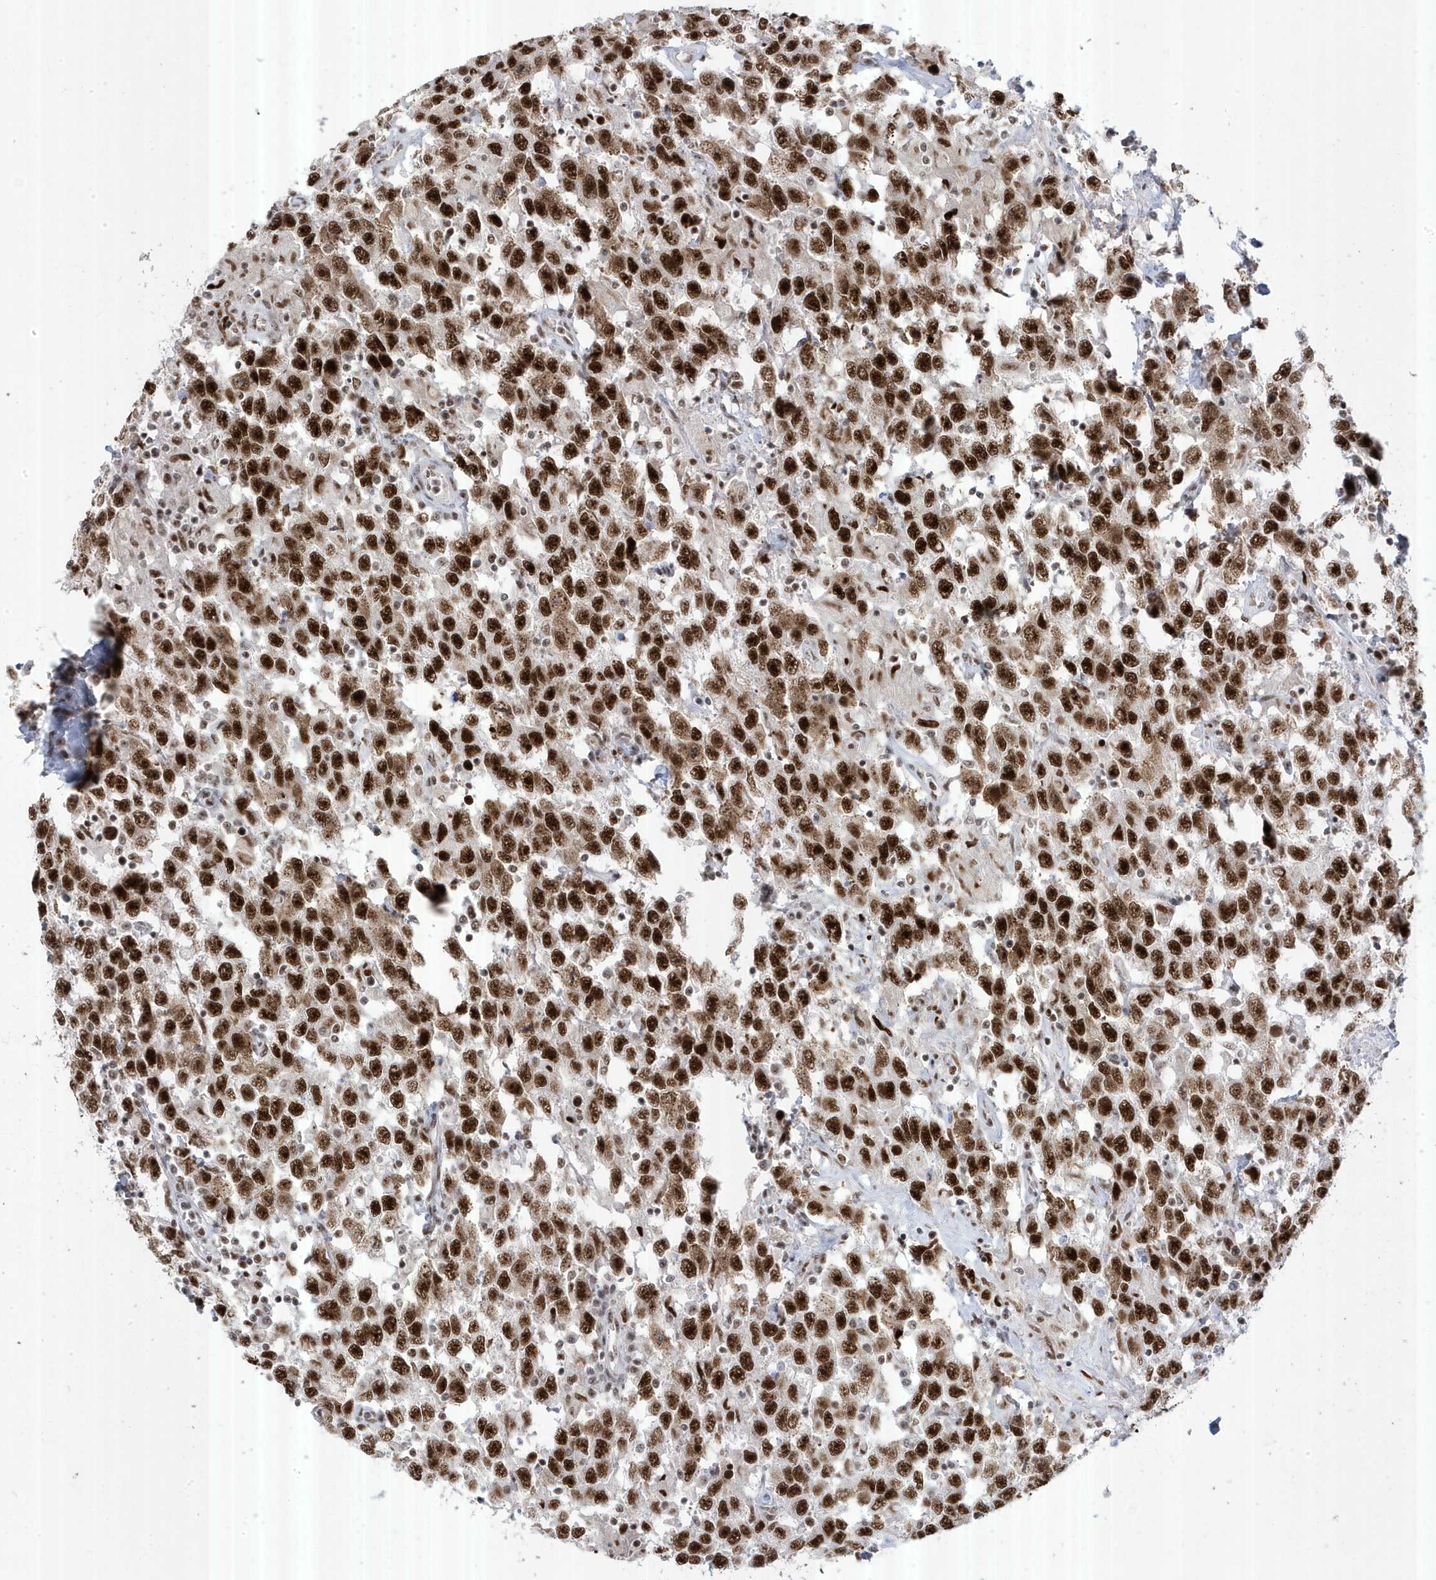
{"staining": {"intensity": "strong", "quantity": ">75%", "location": "nuclear"}, "tissue": "testis cancer", "cell_type": "Tumor cells", "image_type": "cancer", "snomed": [{"axis": "morphology", "description": "Seminoma, NOS"}, {"axis": "topography", "description": "Testis"}], "caption": "This is a micrograph of IHC staining of seminoma (testis), which shows strong positivity in the nuclear of tumor cells.", "gene": "MTREX", "patient": {"sex": "male", "age": 41}}